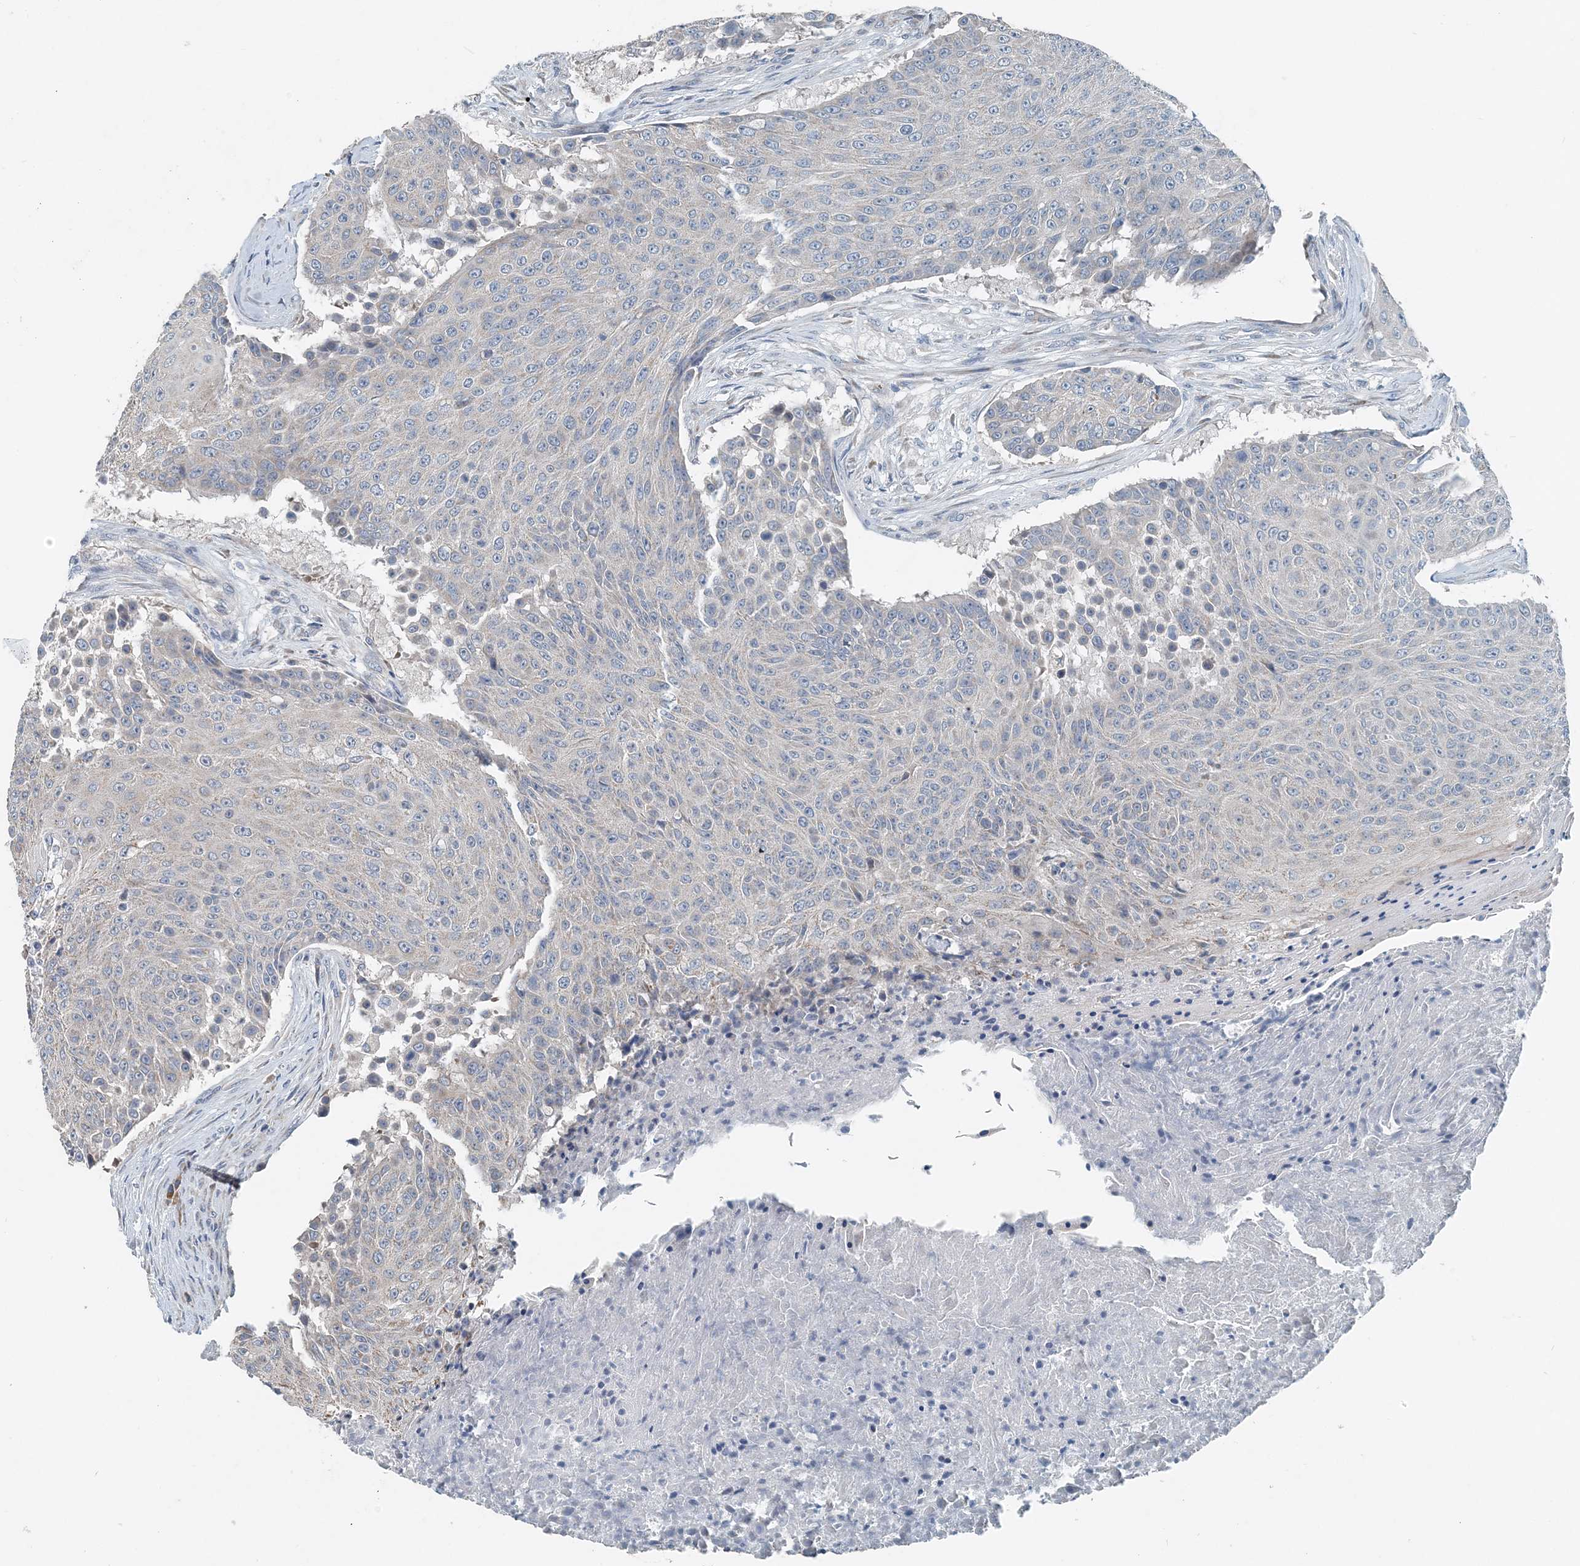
{"staining": {"intensity": "negative", "quantity": "none", "location": "none"}, "tissue": "urothelial cancer", "cell_type": "Tumor cells", "image_type": "cancer", "snomed": [{"axis": "morphology", "description": "Urothelial carcinoma, High grade"}, {"axis": "topography", "description": "Urinary bladder"}], "caption": "Tumor cells are negative for brown protein staining in urothelial carcinoma (high-grade).", "gene": "EEF1A2", "patient": {"sex": "female", "age": 63}}